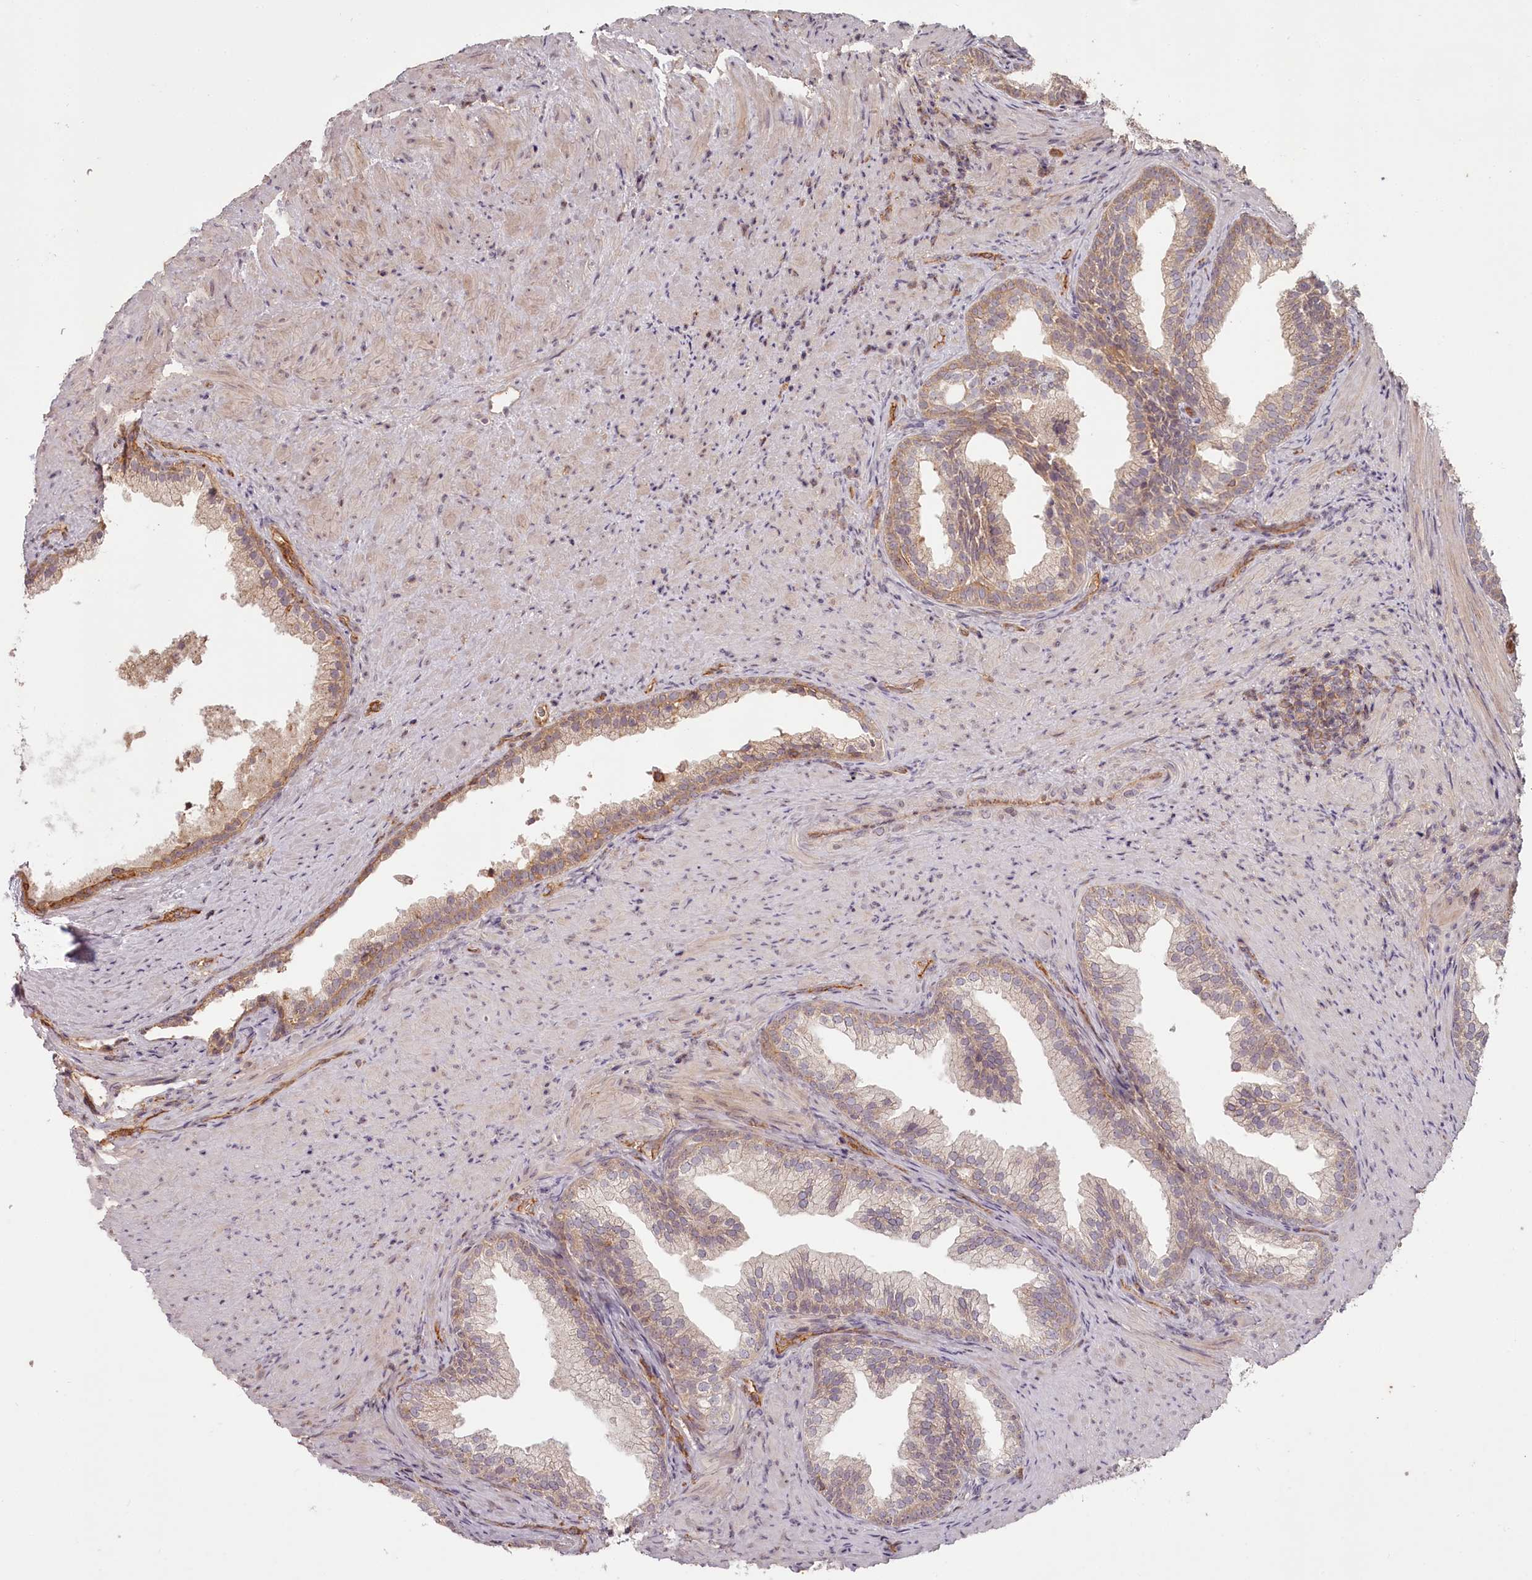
{"staining": {"intensity": "moderate", "quantity": ">75%", "location": "cytoplasmic/membranous"}, "tissue": "prostate", "cell_type": "Glandular cells", "image_type": "normal", "snomed": [{"axis": "morphology", "description": "Normal tissue, NOS"}, {"axis": "topography", "description": "Prostate"}], "caption": "A high-resolution photomicrograph shows immunohistochemistry staining of normal prostate, which reveals moderate cytoplasmic/membranous staining in approximately >75% of glandular cells.", "gene": "TMIE", "patient": {"sex": "male", "age": 76}}